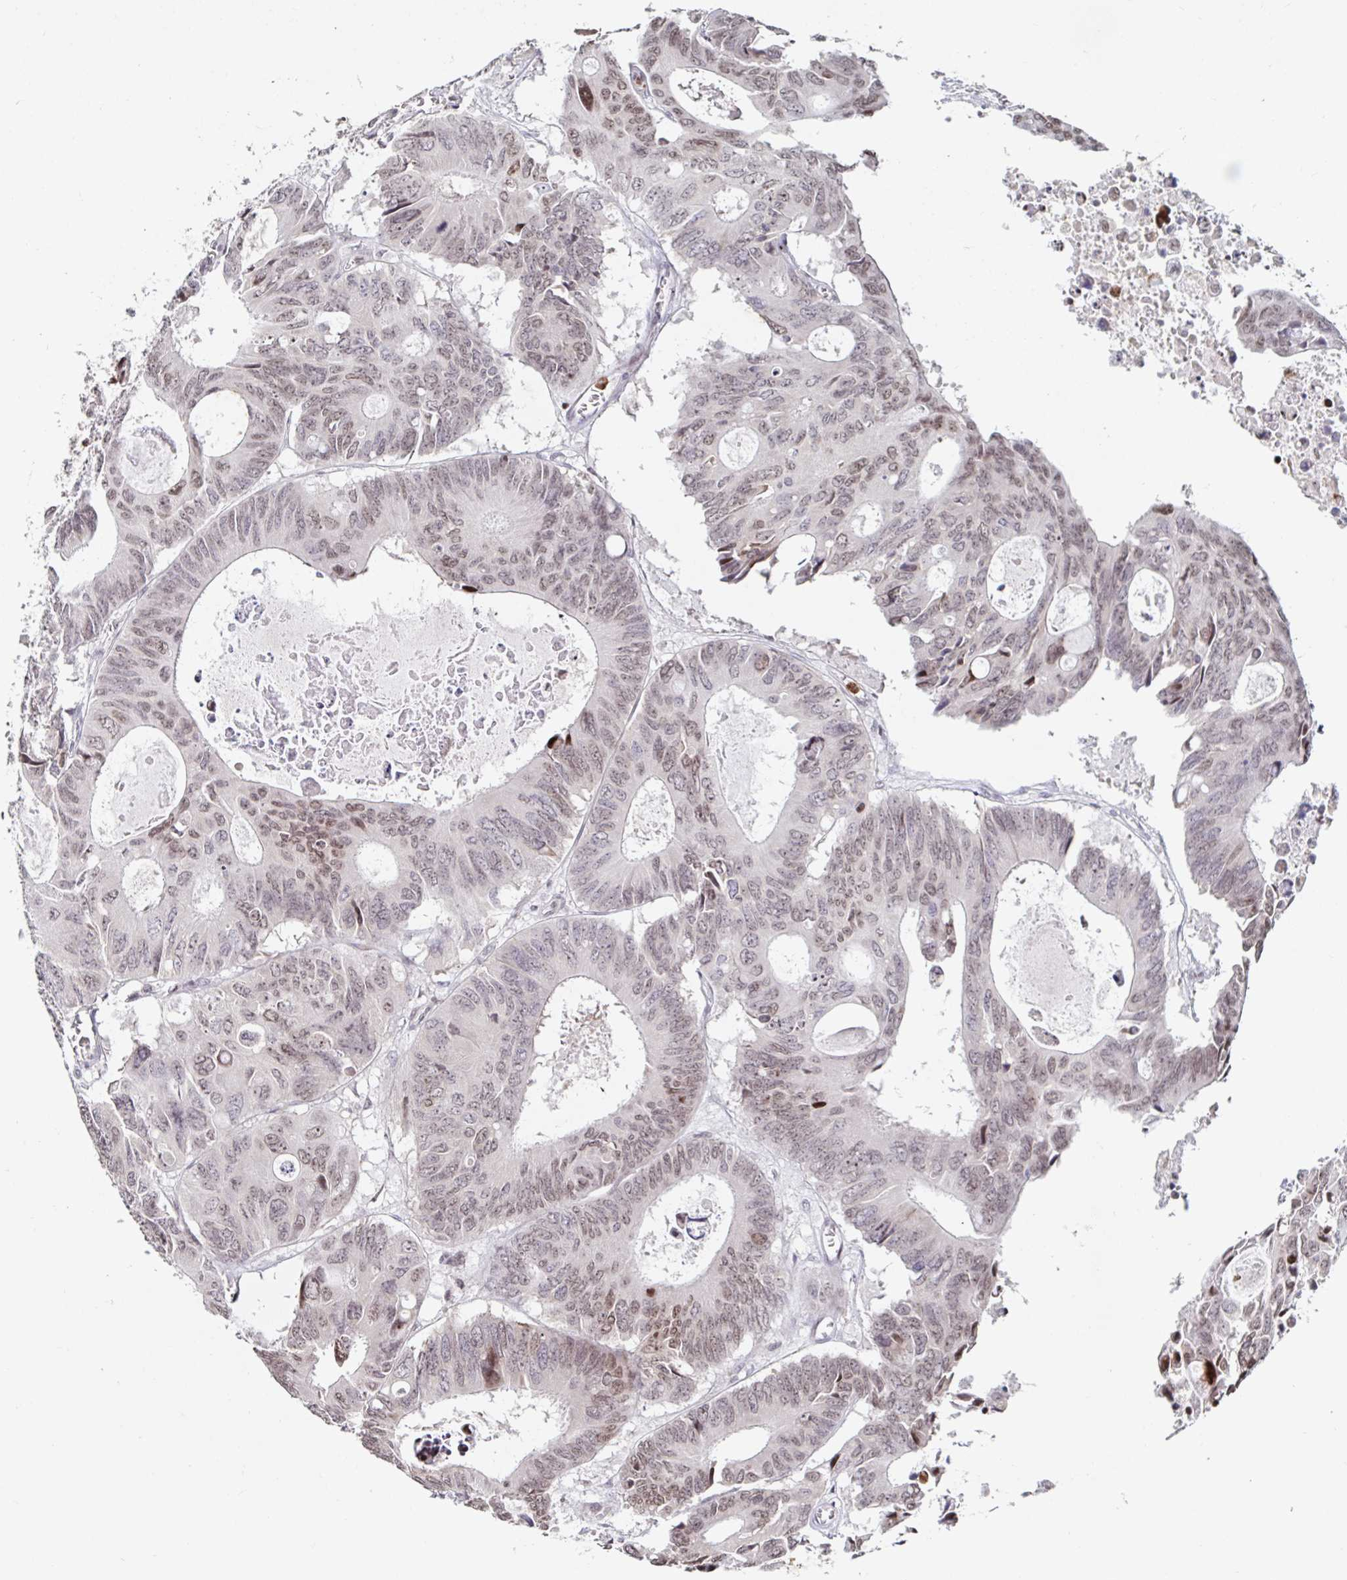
{"staining": {"intensity": "weak", "quantity": ">75%", "location": "nuclear"}, "tissue": "colorectal cancer", "cell_type": "Tumor cells", "image_type": "cancer", "snomed": [{"axis": "morphology", "description": "Adenocarcinoma, NOS"}, {"axis": "topography", "description": "Rectum"}], "caption": "Colorectal adenocarcinoma stained for a protein (brown) exhibits weak nuclear positive staining in approximately >75% of tumor cells.", "gene": "C19orf53", "patient": {"sex": "male", "age": 76}}